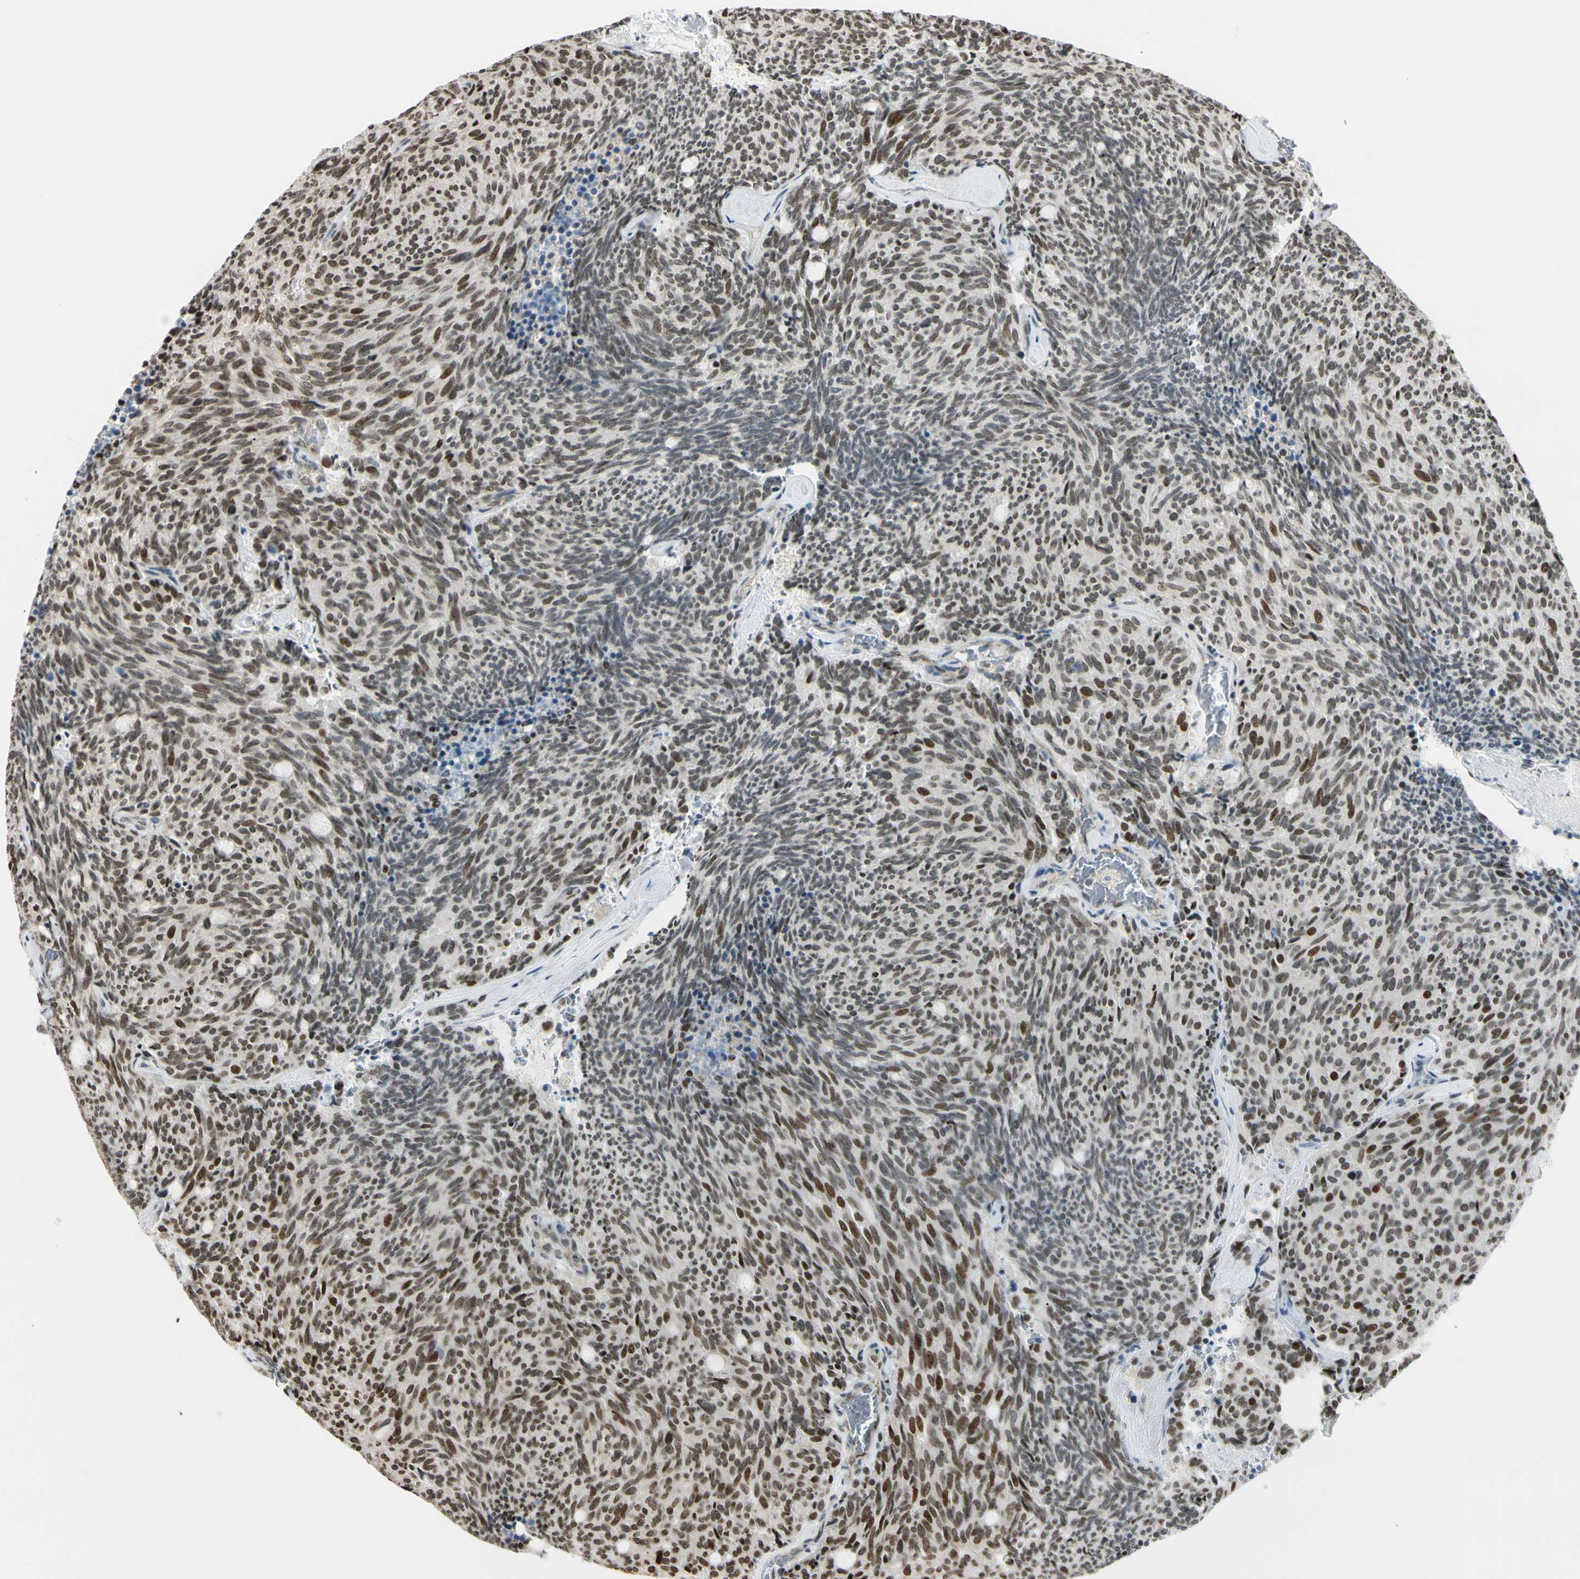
{"staining": {"intensity": "moderate", "quantity": "25%-75%", "location": "nuclear"}, "tissue": "carcinoid", "cell_type": "Tumor cells", "image_type": "cancer", "snomed": [{"axis": "morphology", "description": "Carcinoid, malignant, NOS"}, {"axis": "topography", "description": "Pancreas"}], "caption": "Human carcinoid (malignant) stained for a protein (brown) exhibits moderate nuclear positive positivity in about 25%-75% of tumor cells.", "gene": "SUFU", "patient": {"sex": "female", "age": 54}}